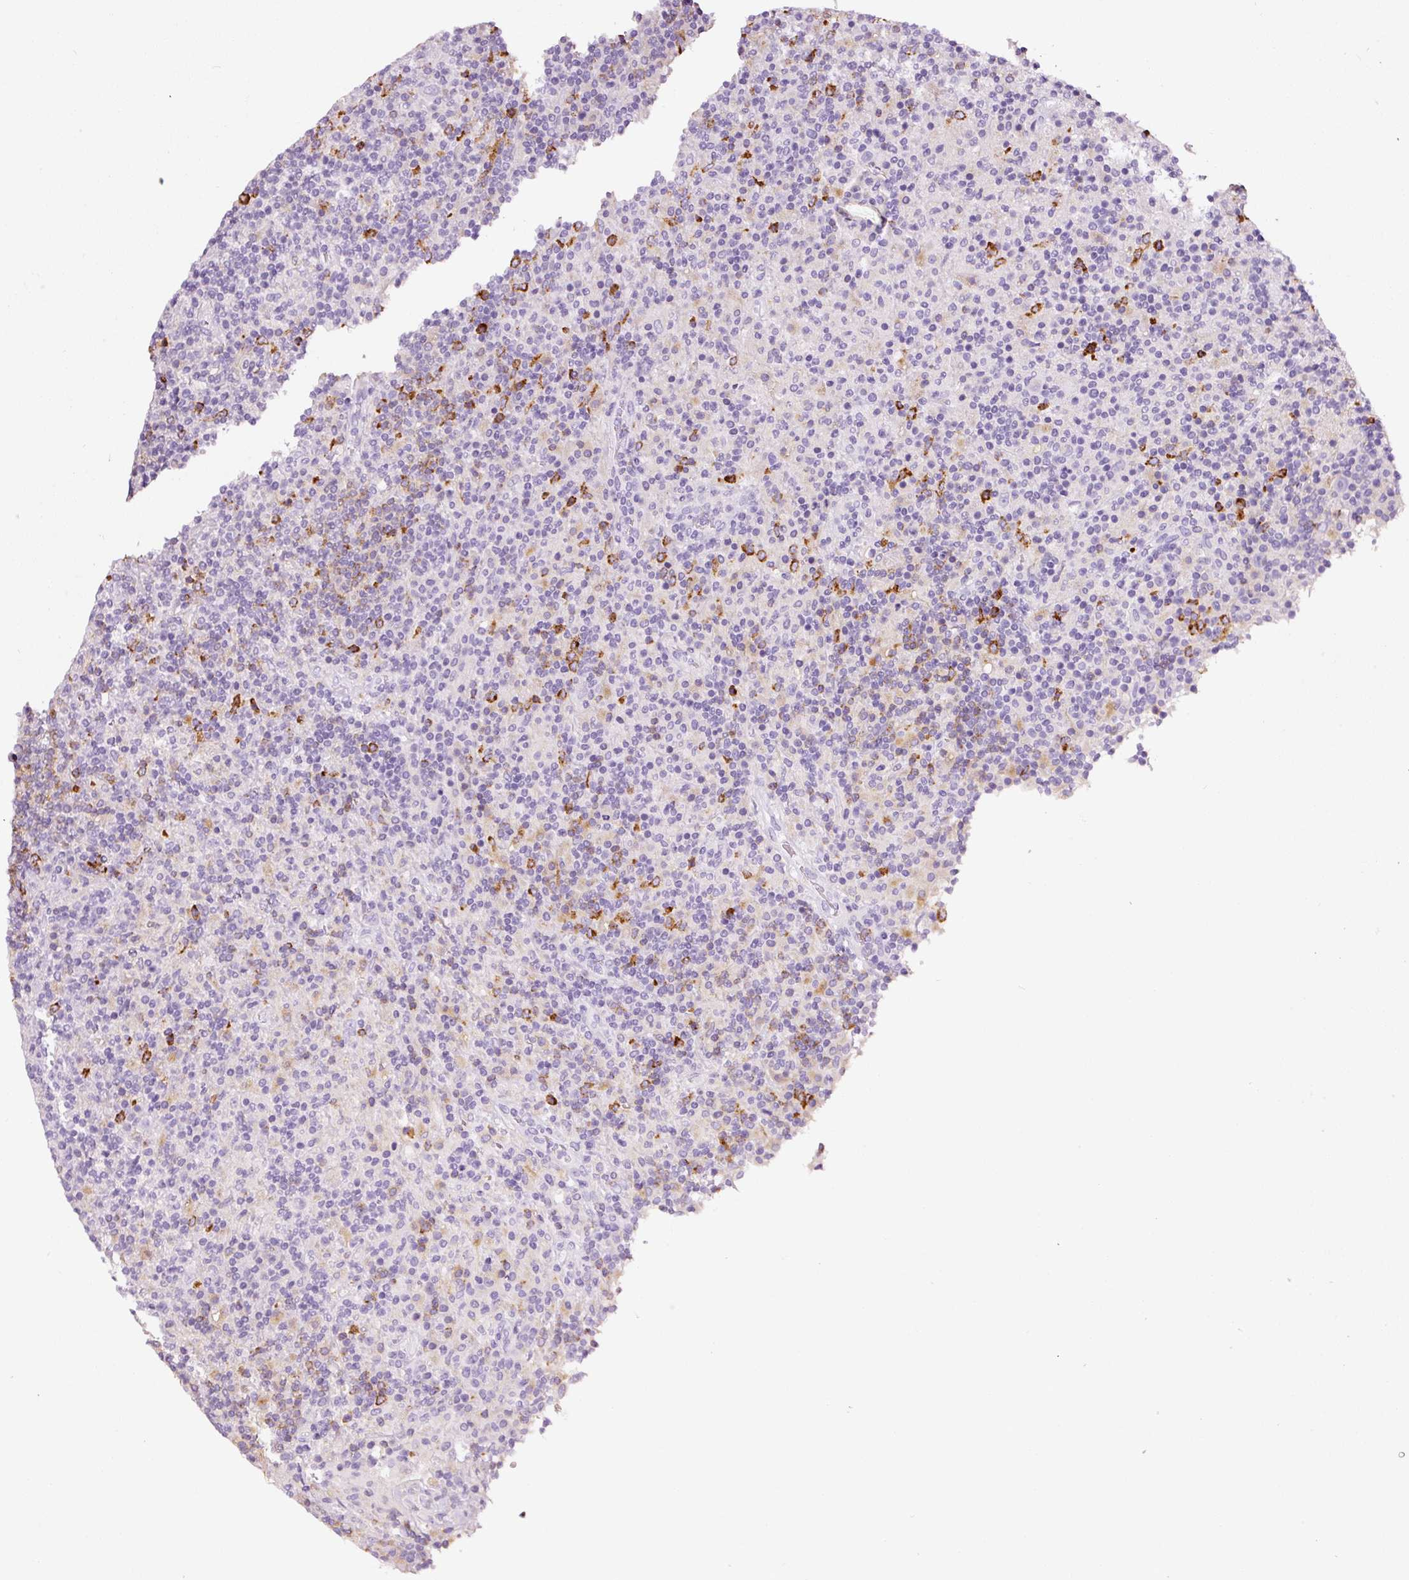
{"staining": {"intensity": "negative", "quantity": "none", "location": "none"}, "tissue": "lymphoma", "cell_type": "Tumor cells", "image_type": "cancer", "snomed": [{"axis": "morphology", "description": "Hodgkin's disease, NOS"}, {"axis": "topography", "description": "Lymph node"}], "caption": "Tumor cells show no significant protein expression in lymphoma. The staining is performed using DAB (3,3'-diaminobenzidine) brown chromogen with nuclei counter-stained in using hematoxylin.", "gene": "CYB561A3", "patient": {"sex": "male", "age": 70}}